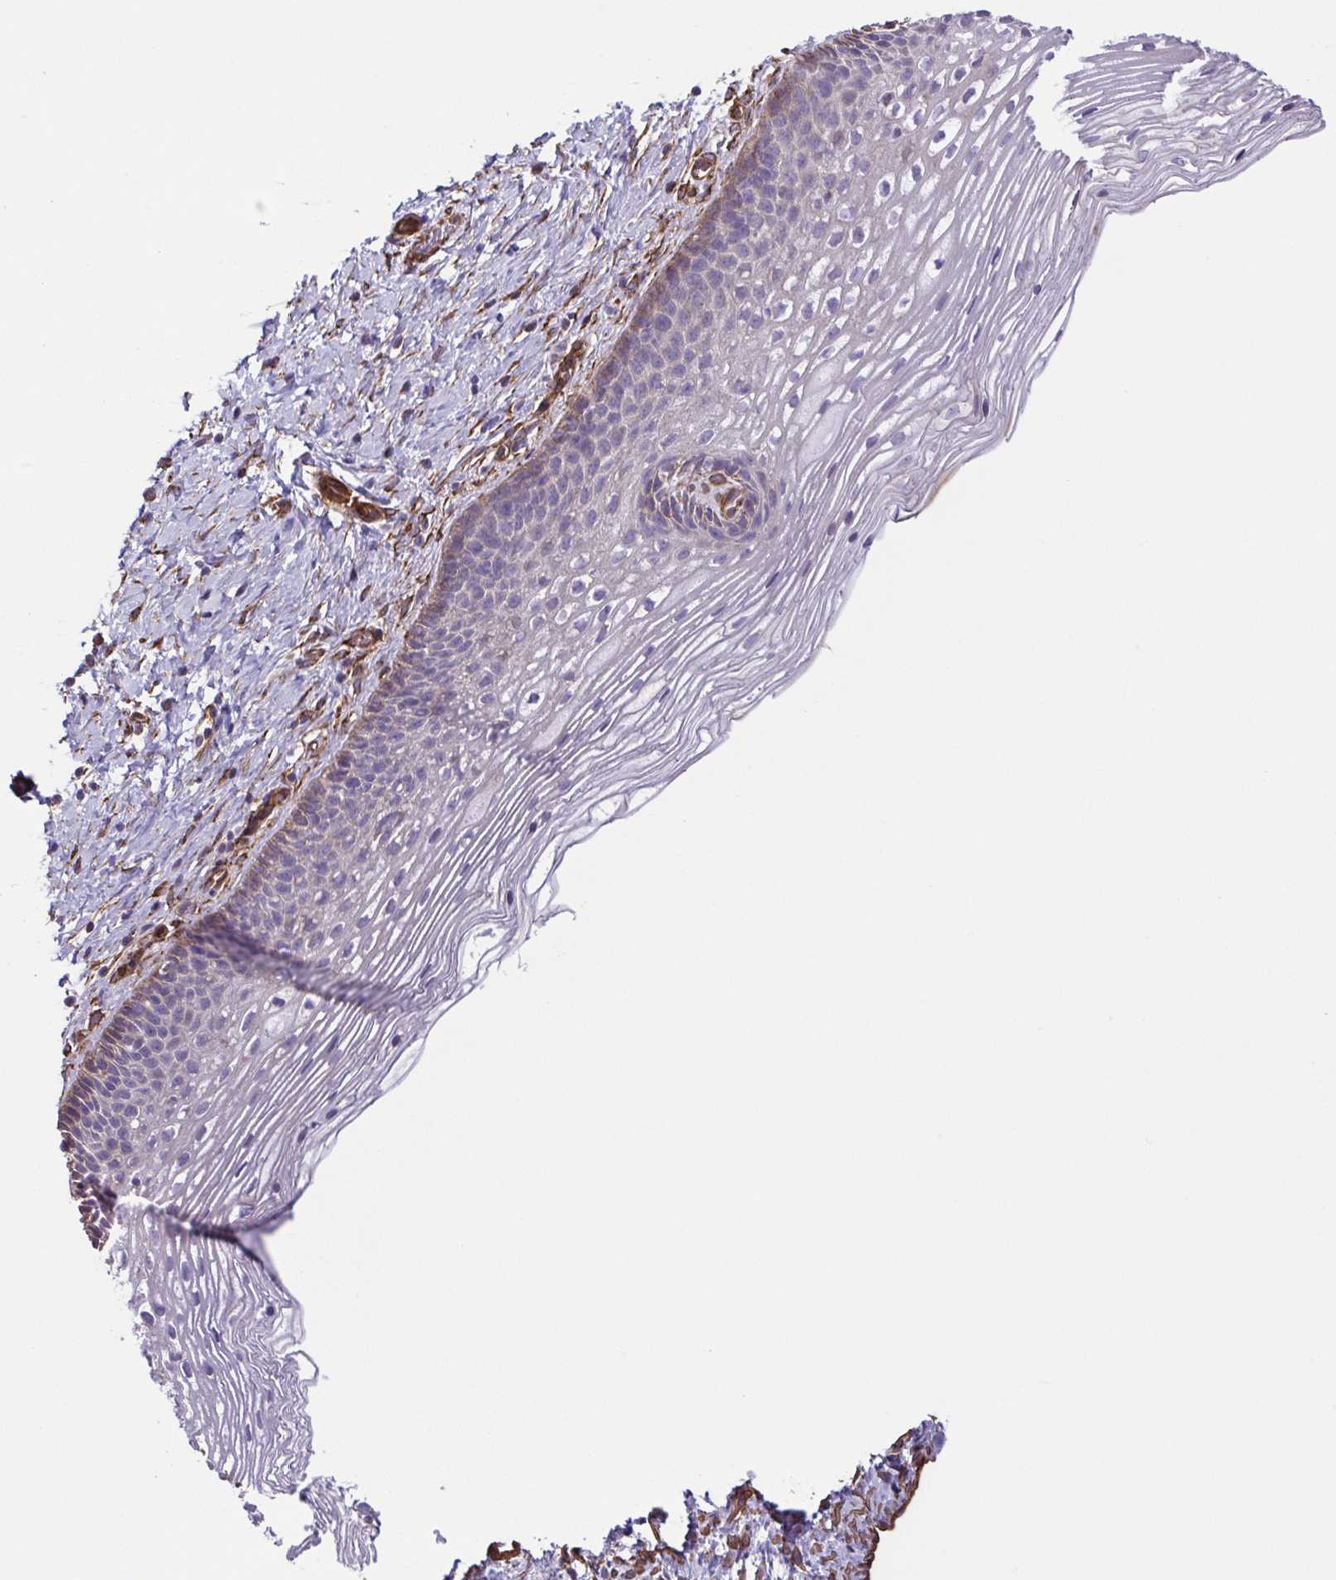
{"staining": {"intensity": "negative", "quantity": "none", "location": "none"}, "tissue": "cervix", "cell_type": "Glandular cells", "image_type": "normal", "snomed": [{"axis": "morphology", "description": "Normal tissue, NOS"}, {"axis": "topography", "description": "Cervix"}], "caption": "Glandular cells show no significant staining in unremarkable cervix. Brightfield microscopy of immunohistochemistry (IHC) stained with DAB (3,3'-diaminobenzidine) (brown) and hematoxylin (blue), captured at high magnification.", "gene": "FLT1", "patient": {"sex": "female", "age": 34}}